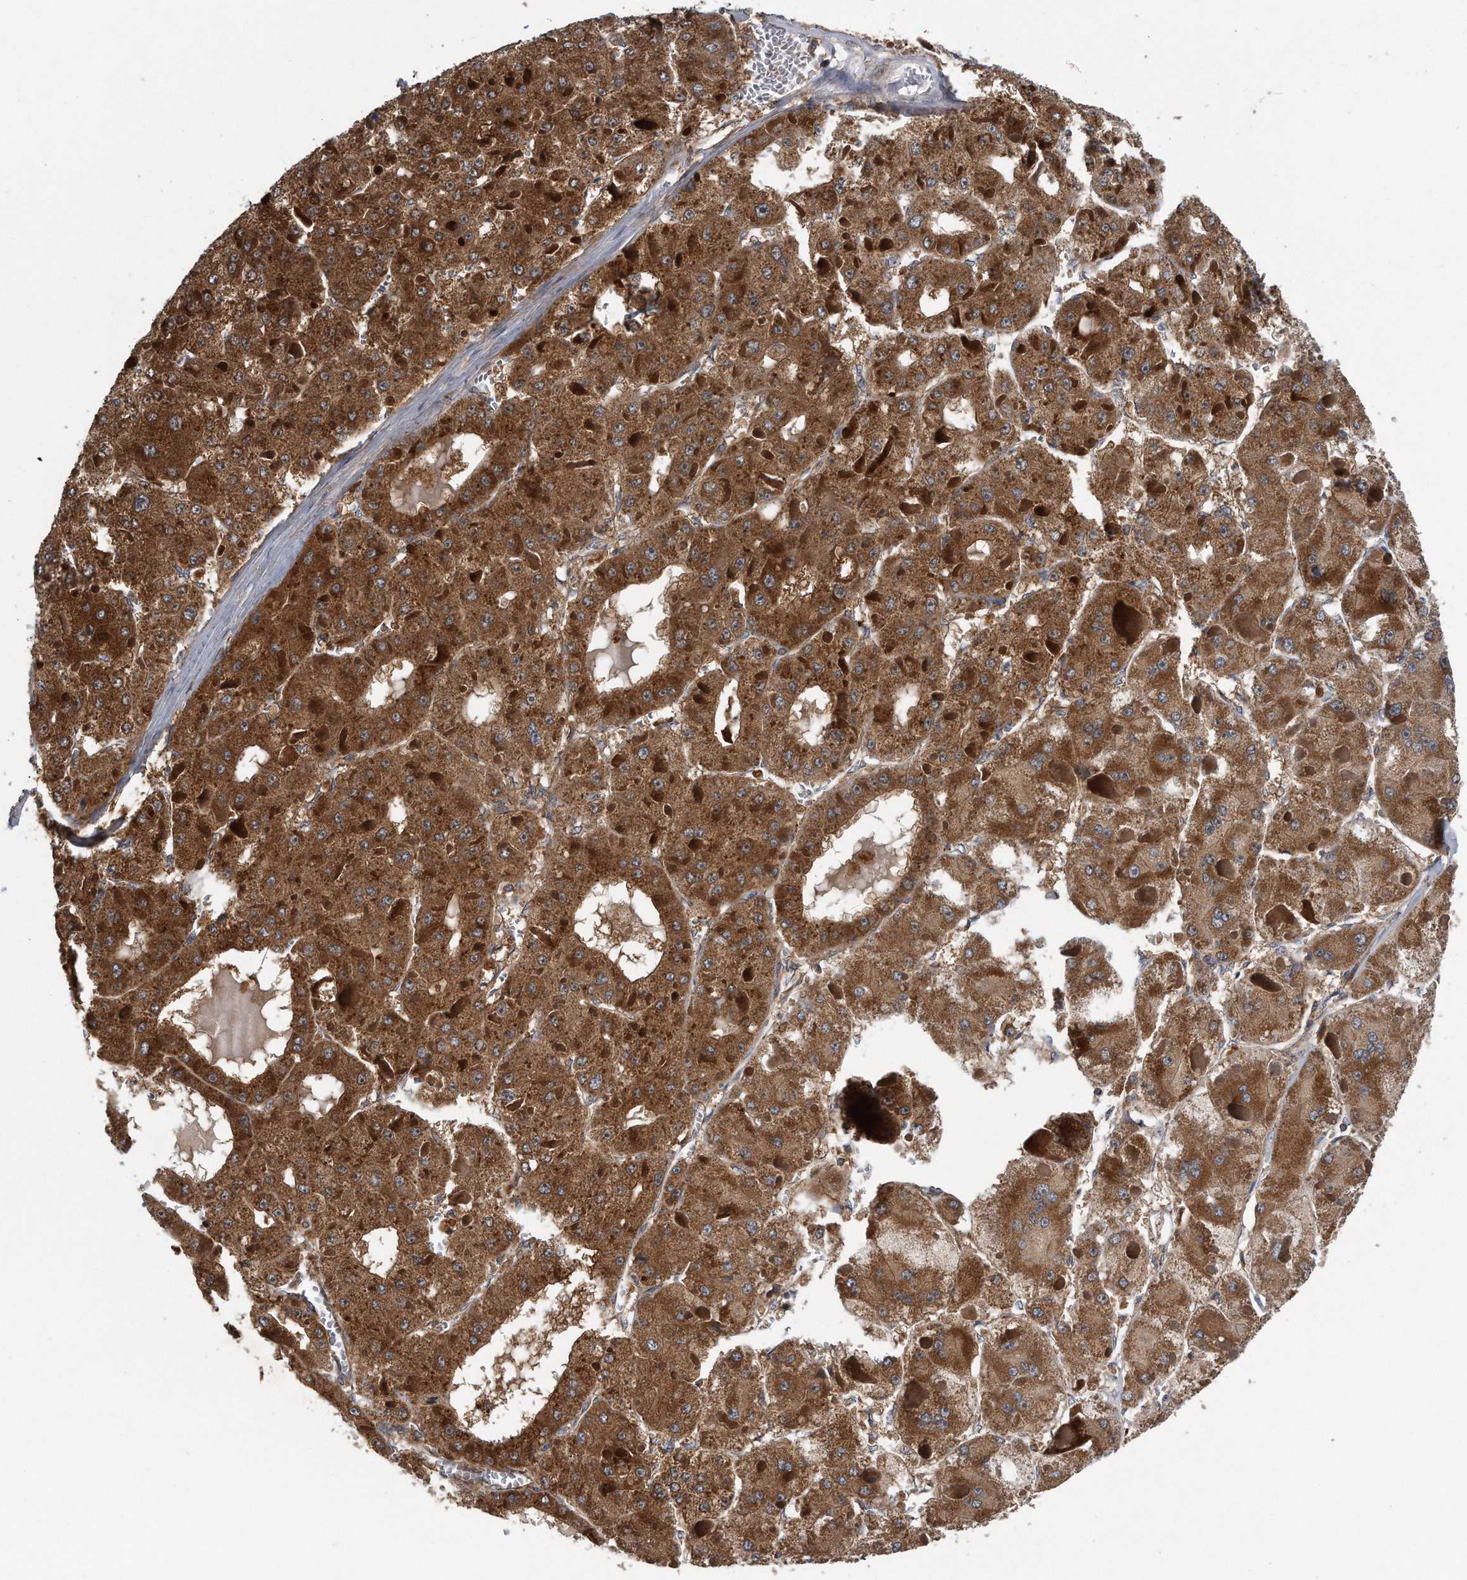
{"staining": {"intensity": "strong", "quantity": ">75%", "location": "cytoplasmic/membranous"}, "tissue": "liver cancer", "cell_type": "Tumor cells", "image_type": "cancer", "snomed": [{"axis": "morphology", "description": "Carcinoma, Hepatocellular, NOS"}, {"axis": "topography", "description": "Liver"}], "caption": "A high amount of strong cytoplasmic/membranous positivity is seen in about >75% of tumor cells in liver cancer (hepatocellular carcinoma) tissue.", "gene": "ALPK2", "patient": {"sex": "female", "age": 73}}